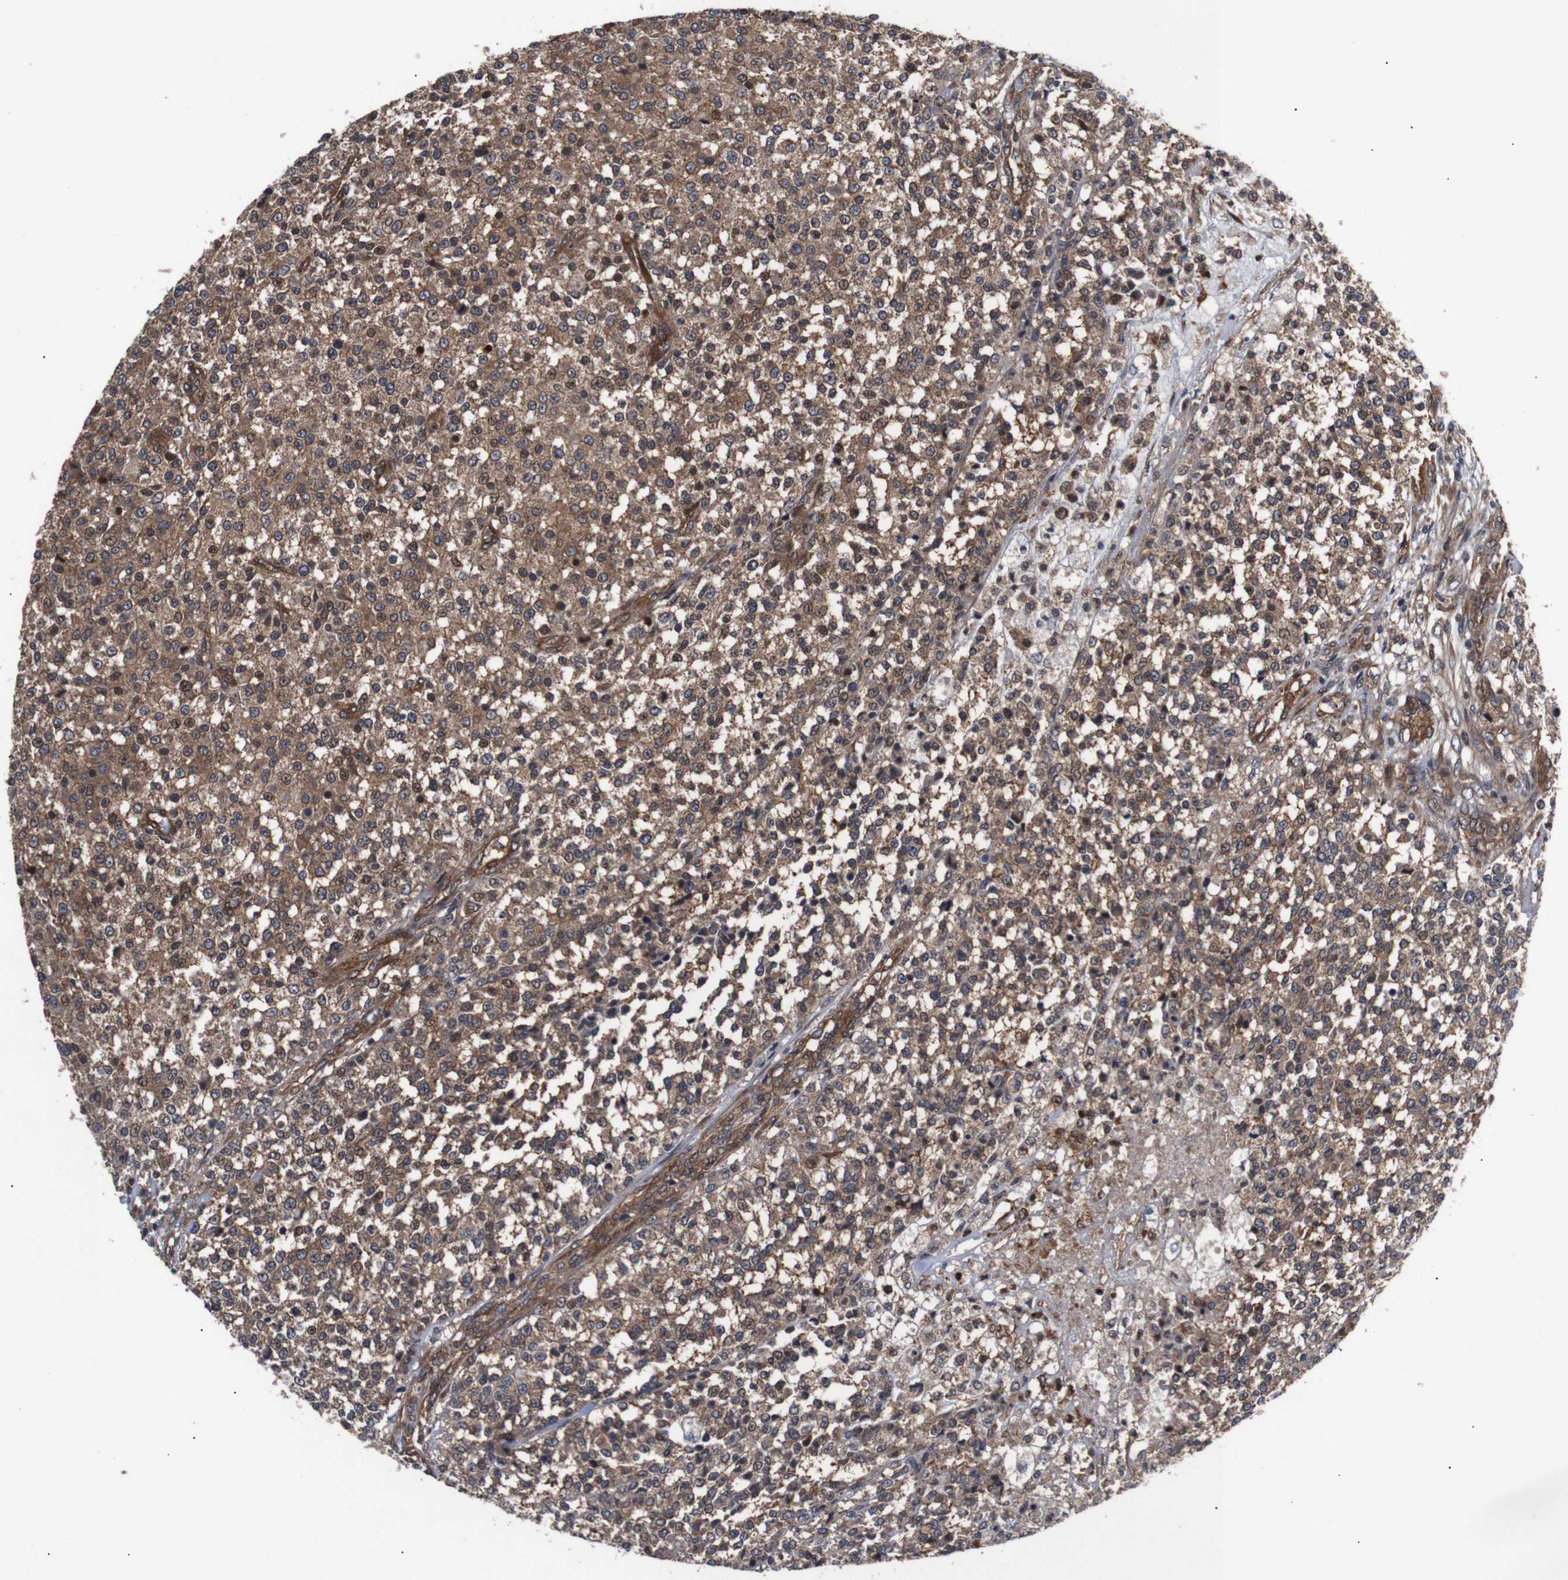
{"staining": {"intensity": "moderate", "quantity": ">75%", "location": "cytoplasmic/membranous"}, "tissue": "testis cancer", "cell_type": "Tumor cells", "image_type": "cancer", "snomed": [{"axis": "morphology", "description": "Seminoma, NOS"}, {"axis": "topography", "description": "Testis"}], "caption": "Protein expression analysis of human seminoma (testis) reveals moderate cytoplasmic/membranous positivity in approximately >75% of tumor cells. (DAB (3,3'-diaminobenzidine) IHC with brightfield microscopy, high magnification).", "gene": "PAWR", "patient": {"sex": "male", "age": 59}}